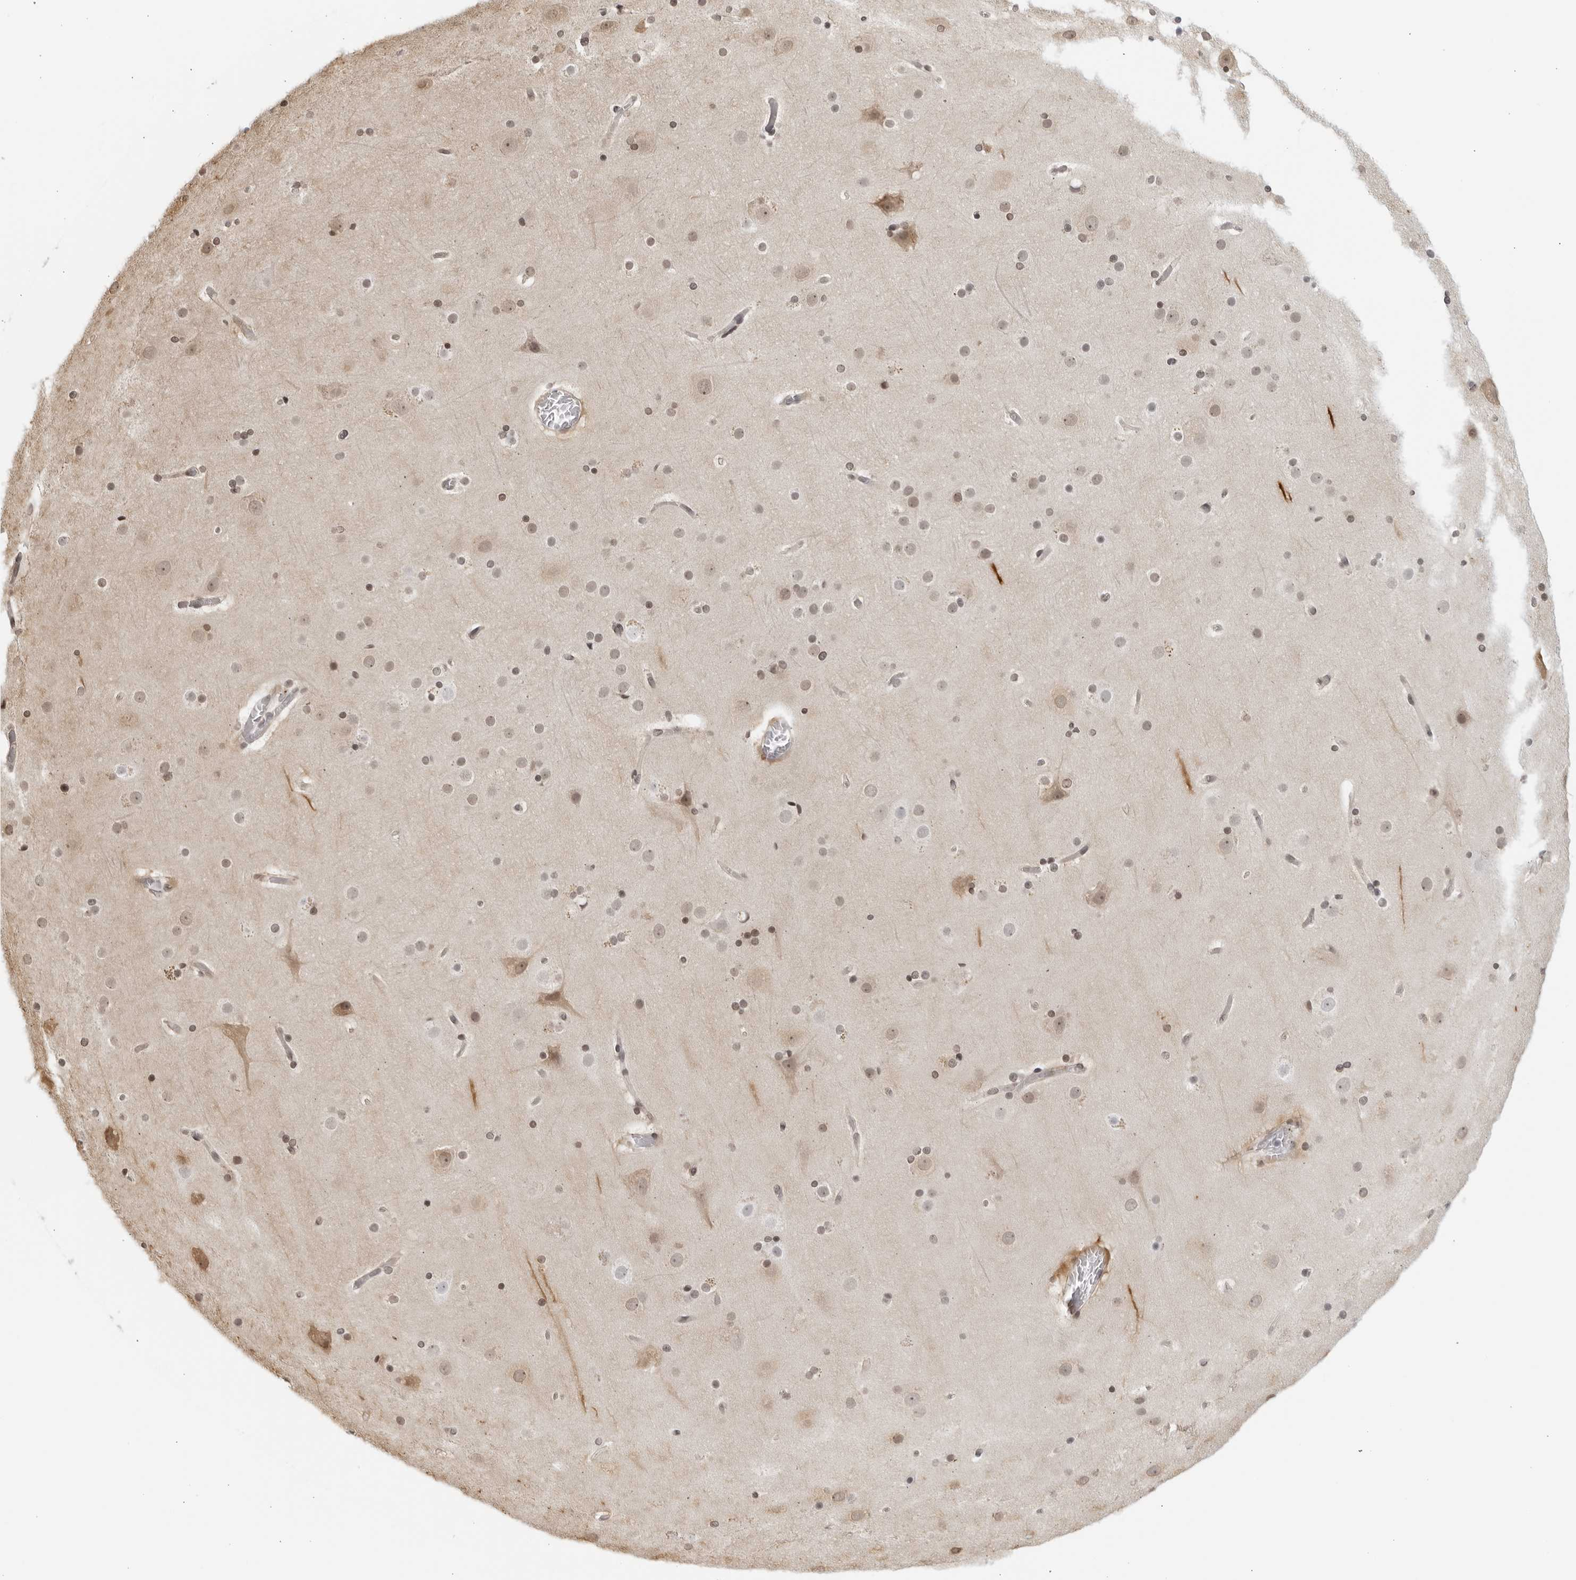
{"staining": {"intensity": "negative", "quantity": "none", "location": "none"}, "tissue": "cerebral cortex", "cell_type": "Endothelial cells", "image_type": "normal", "snomed": [{"axis": "morphology", "description": "Normal tissue, NOS"}, {"axis": "topography", "description": "Cerebral cortex"}], "caption": "An immunohistochemistry (IHC) image of unremarkable cerebral cortex is shown. There is no staining in endothelial cells of cerebral cortex.", "gene": "RAB11FIP3", "patient": {"sex": "male", "age": 57}}